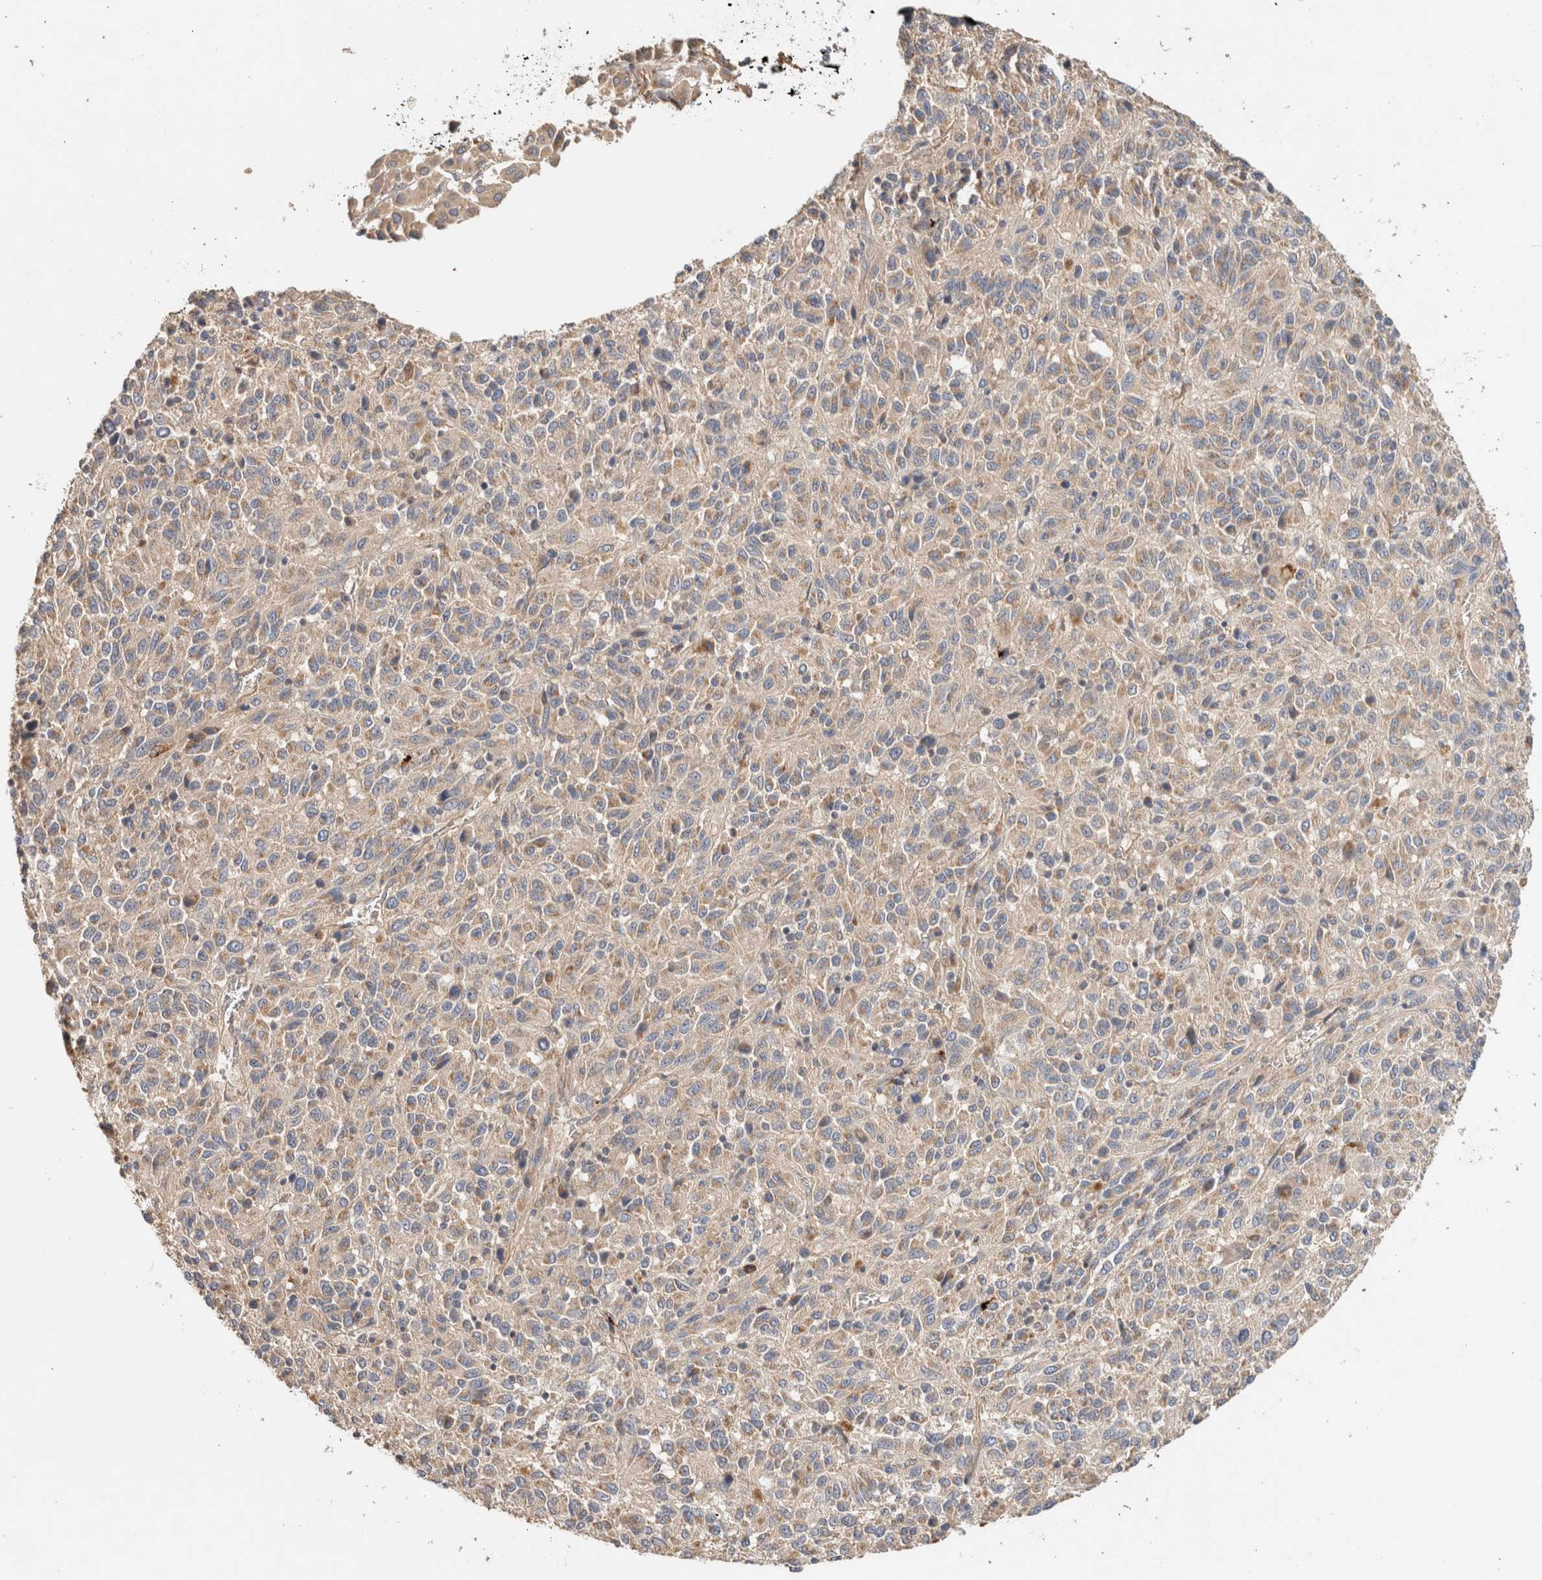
{"staining": {"intensity": "weak", "quantity": "25%-75%", "location": "cytoplasmic/membranous"}, "tissue": "melanoma", "cell_type": "Tumor cells", "image_type": "cancer", "snomed": [{"axis": "morphology", "description": "Malignant melanoma, Metastatic site"}, {"axis": "topography", "description": "Lung"}], "caption": "A high-resolution image shows immunohistochemistry (IHC) staining of malignant melanoma (metastatic site), which reveals weak cytoplasmic/membranous expression in approximately 25%-75% of tumor cells.", "gene": "B3GNTL1", "patient": {"sex": "male", "age": 64}}